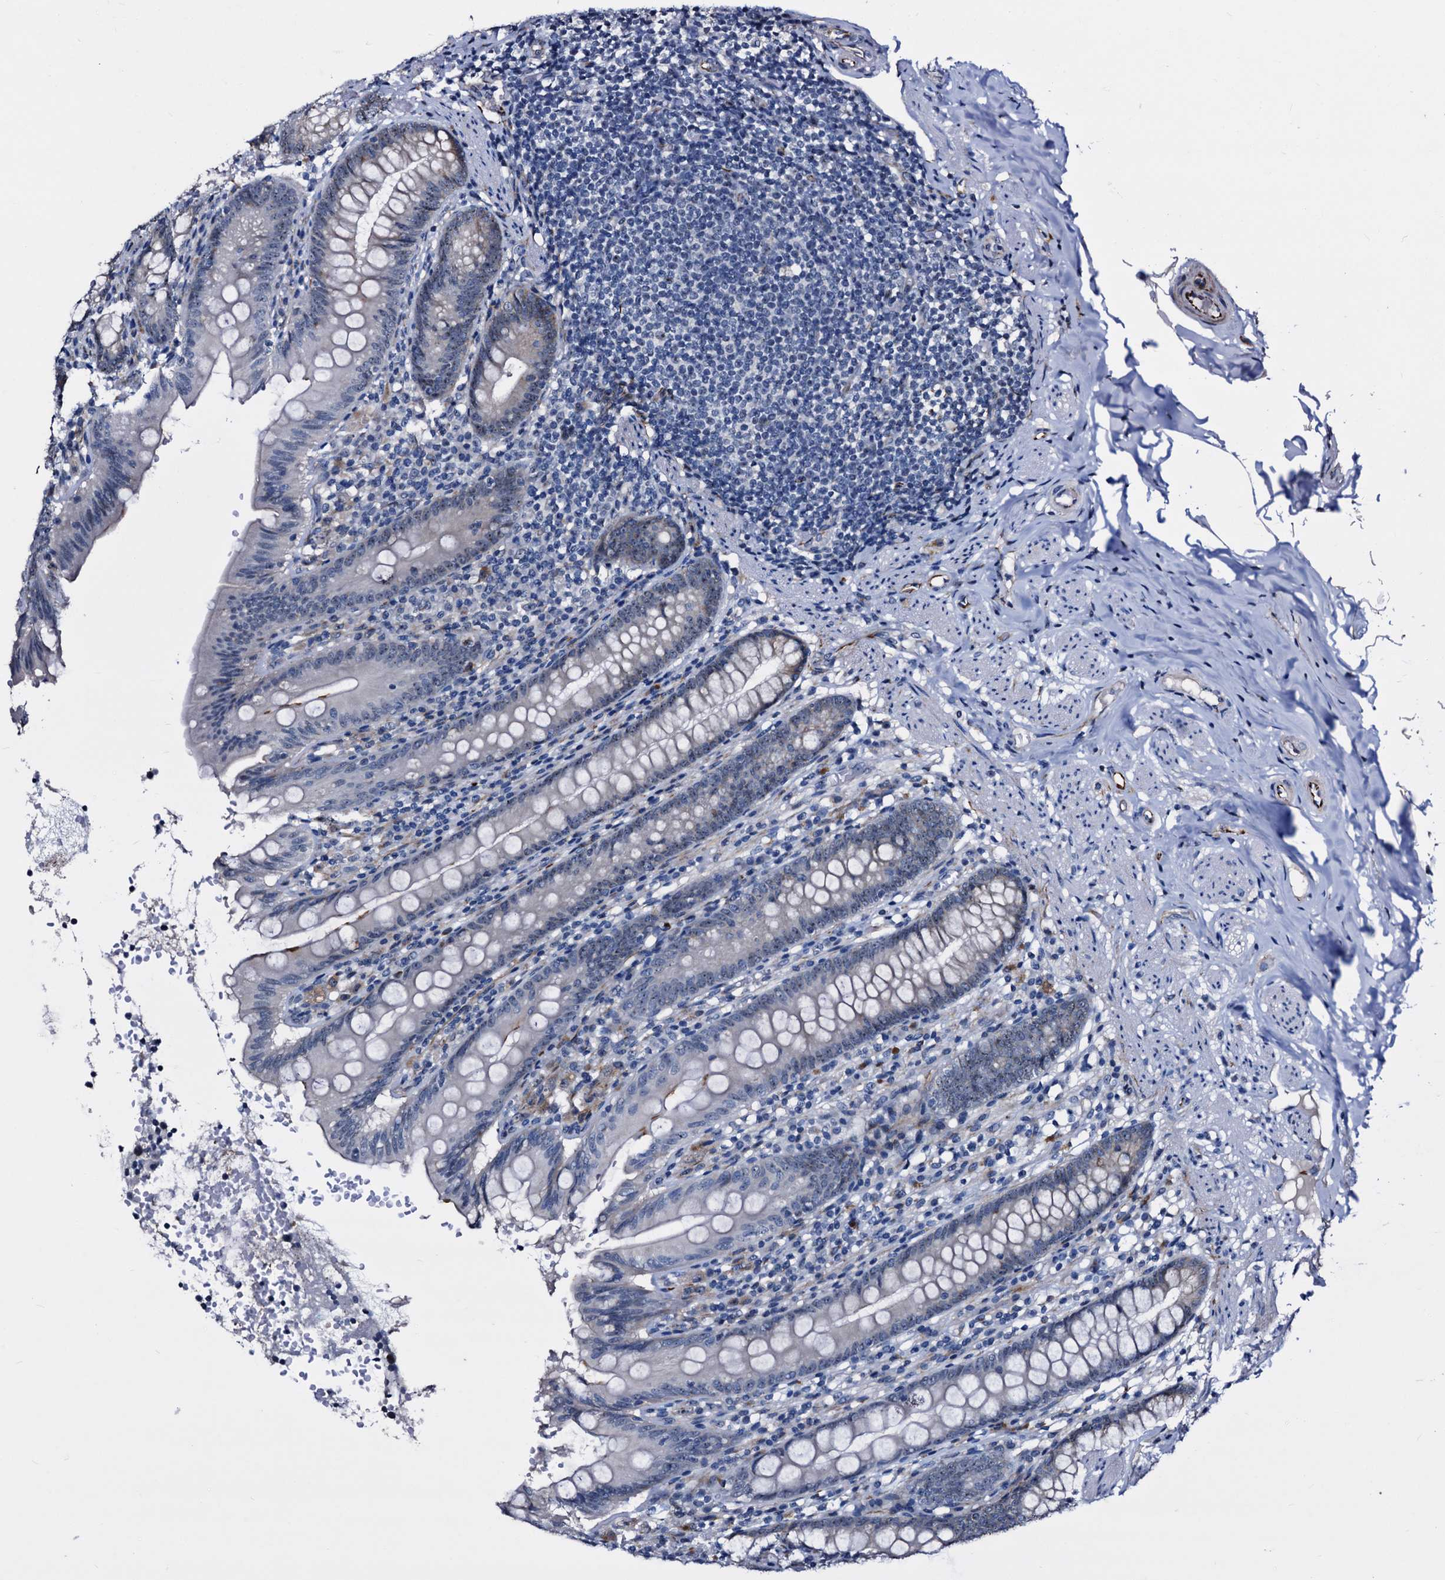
{"staining": {"intensity": "moderate", "quantity": "25%-75%", "location": "nuclear"}, "tissue": "appendix", "cell_type": "Glandular cells", "image_type": "normal", "snomed": [{"axis": "morphology", "description": "Normal tissue, NOS"}, {"axis": "topography", "description": "Appendix"}], "caption": "This is a micrograph of immunohistochemistry staining of unremarkable appendix, which shows moderate expression in the nuclear of glandular cells.", "gene": "EMG1", "patient": {"sex": "male", "age": 55}}